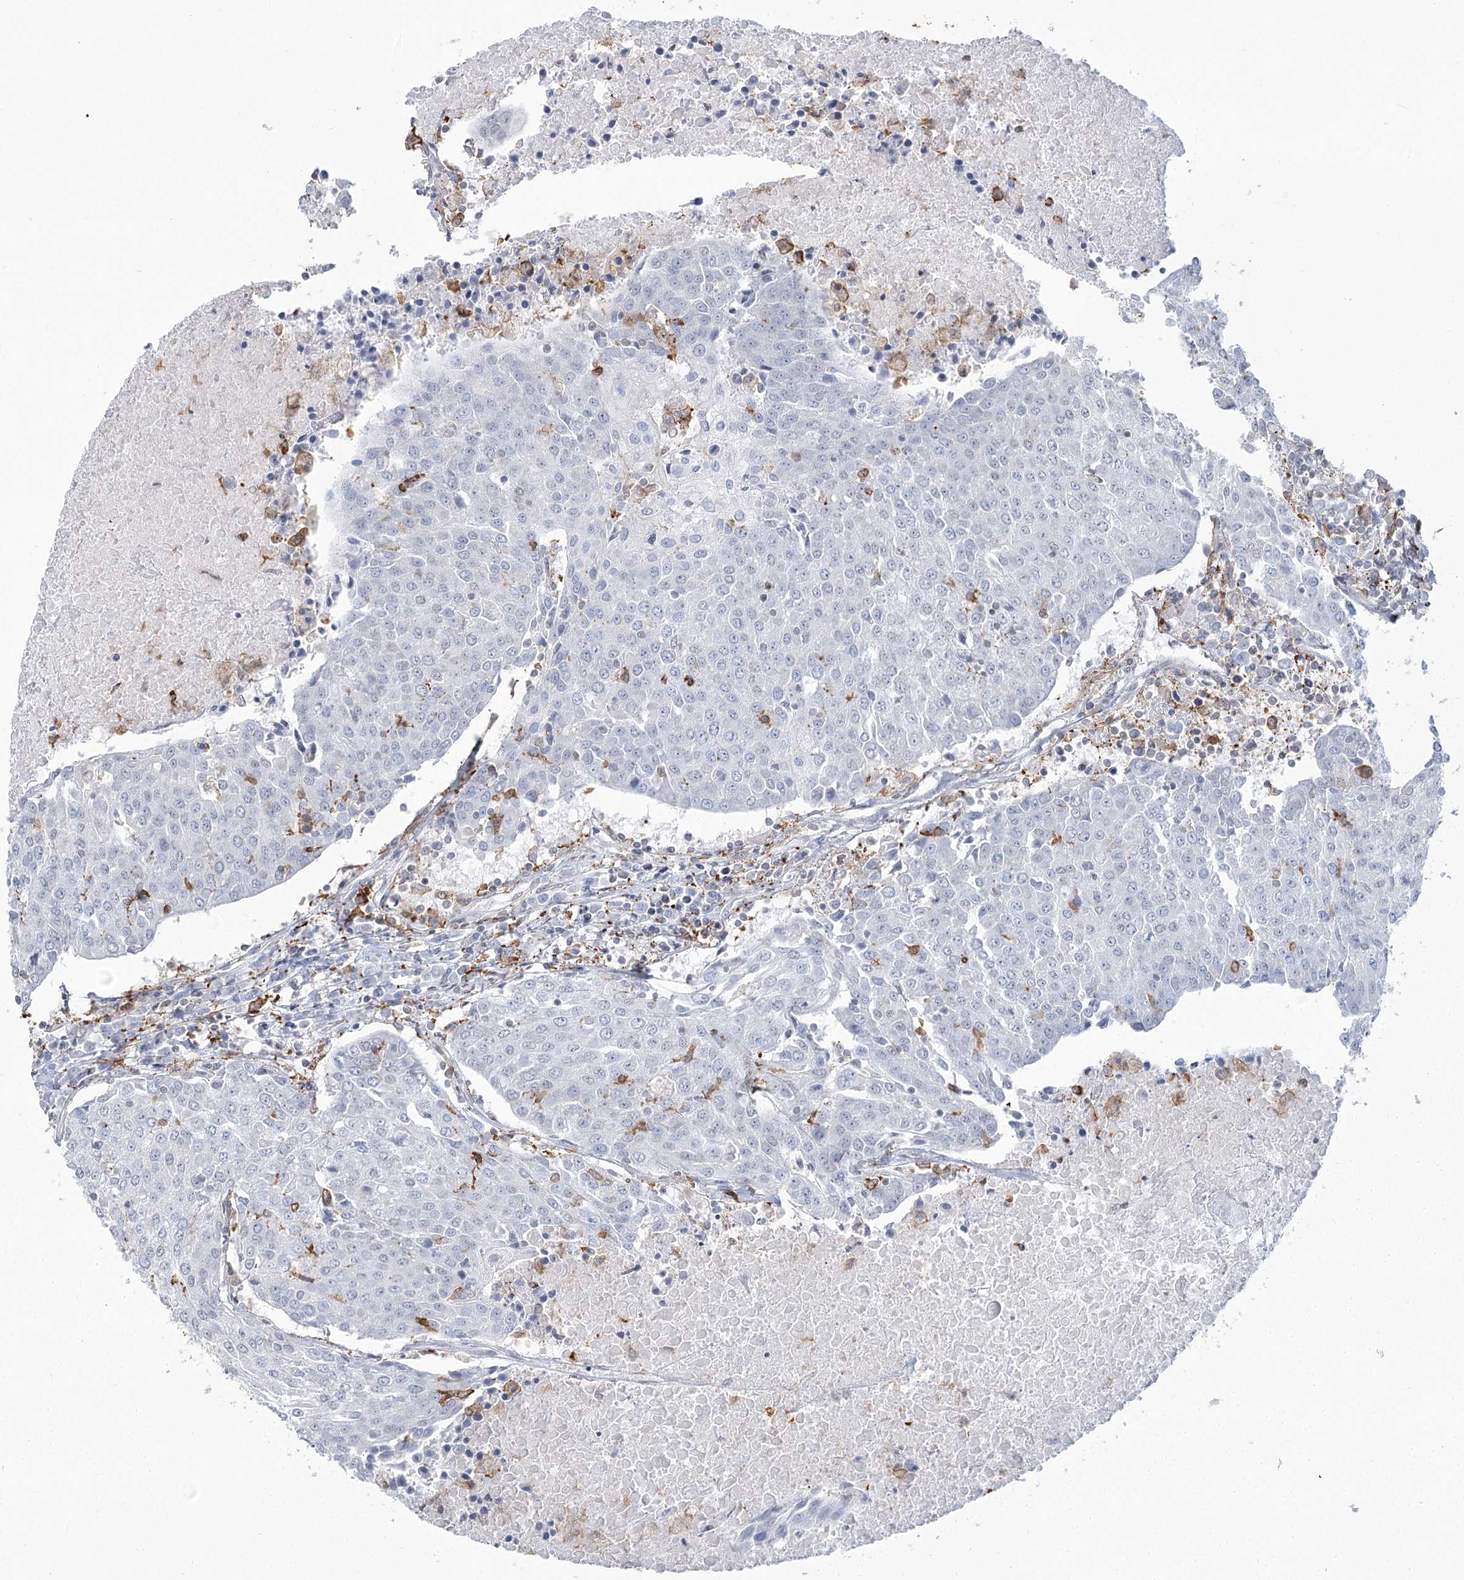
{"staining": {"intensity": "negative", "quantity": "none", "location": "none"}, "tissue": "urothelial cancer", "cell_type": "Tumor cells", "image_type": "cancer", "snomed": [{"axis": "morphology", "description": "Urothelial carcinoma, High grade"}, {"axis": "topography", "description": "Urinary bladder"}], "caption": "Photomicrograph shows no protein staining in tumor cells of urothelial cancer tissue. Brightfield microscopy of IHC stained with DAB (3,3'-diaminobenzidine) (brown) and hematoxylin (blue), captured at high magnification.", "gene": "C11orf1", "patient": {"sex": "female", "age": 85}}